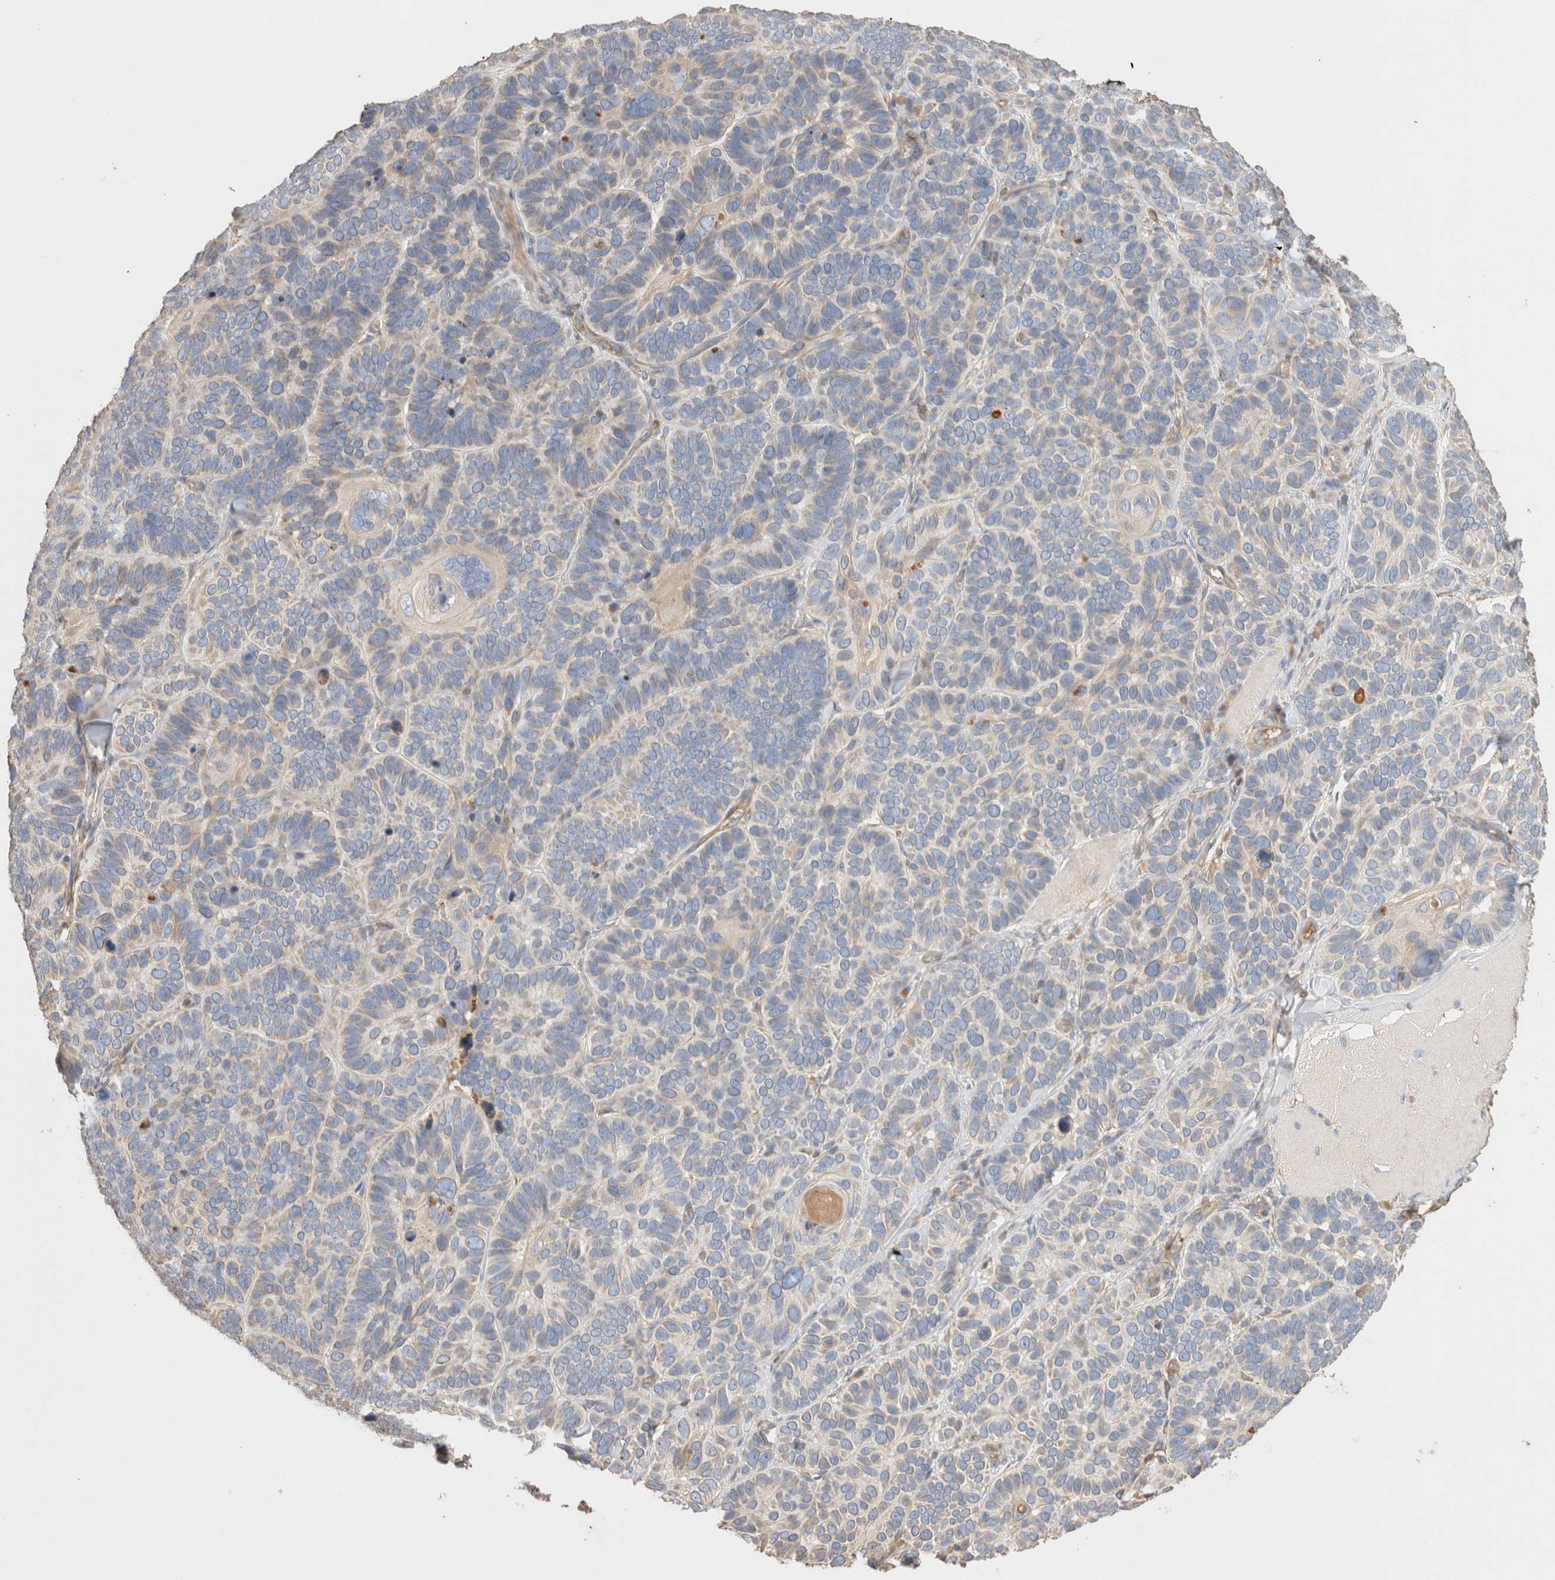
{"staining": {"intensity": "negative", "quantity": "none", "location": "none"}, "tissue": "skin cancer", "cell_type": "Tumor cells", "image_type": "cancer", "snomed": [{"axis": "morphology", "description": "Basal cell carcinoma"}, {"axis": "topography", "description": "Skin"}], "caption": "The histopathology image reveals no significant staining in tumor cells of basal cell carcinoma (skin).", "gene": "PROS1", "patient": {"sex": "male", "age": 62}}